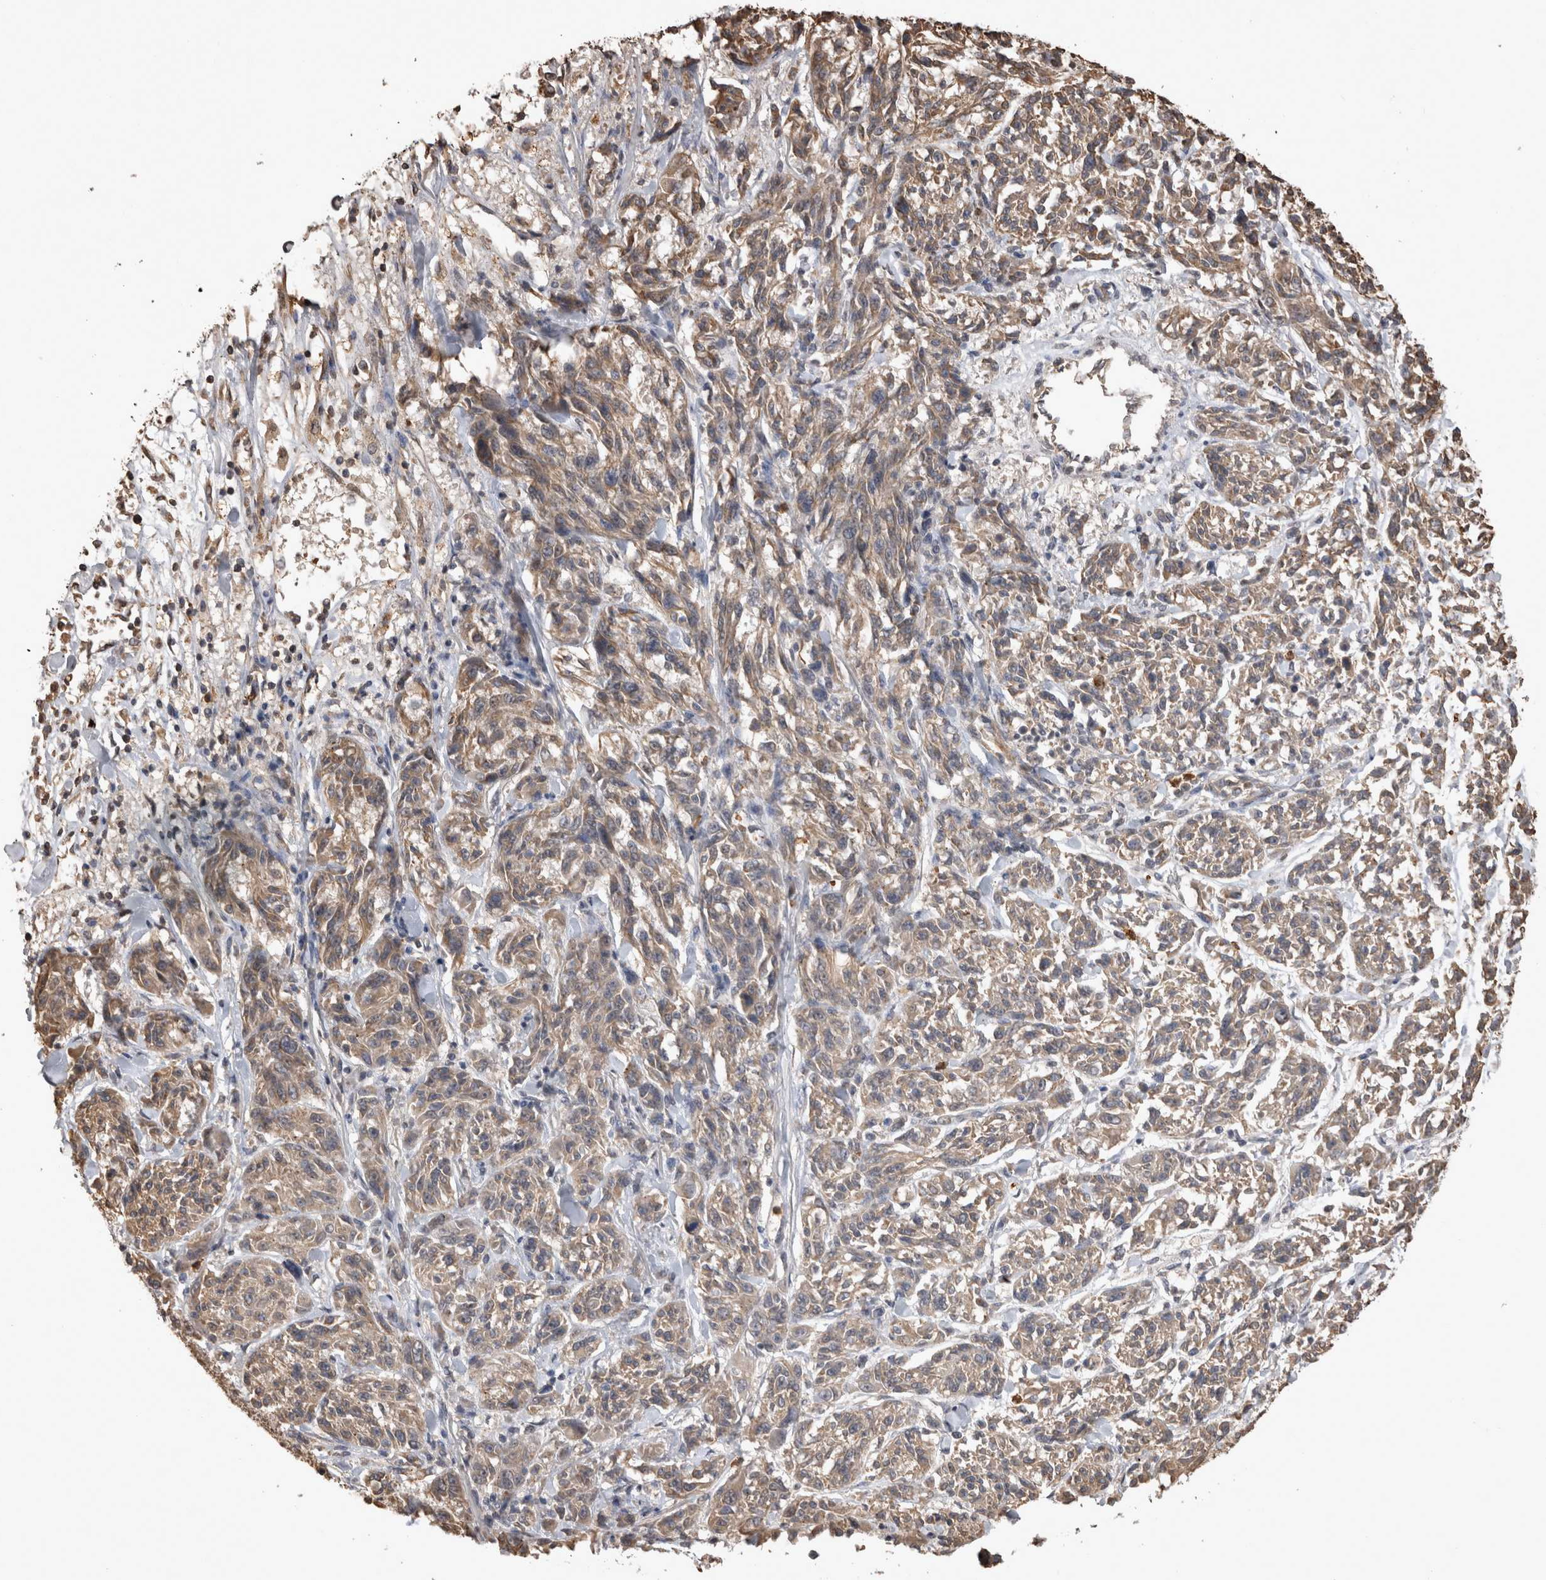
{"staining": {"intensity": "moderate", "quantity": ">75%", "location": "cytoplasmic/membranous"}, "tissue": "melanoma", "cell_type": "Tumor cells", "image_type": "cancer", "snomed": [{"axis": "morphology", "description": "Malignant melanoma, NOS"}, {"axis": "topography", "description": "Skin"}], "caption": "Tumor cells show moderate cytoplasmic/membranous positivity in approximately >75% of cells in malignant melanoma. (IHC, brightfield microscopy, high magnification).", "gene": "SOCS5", "patient": {"sex": "male", "age": 53}}